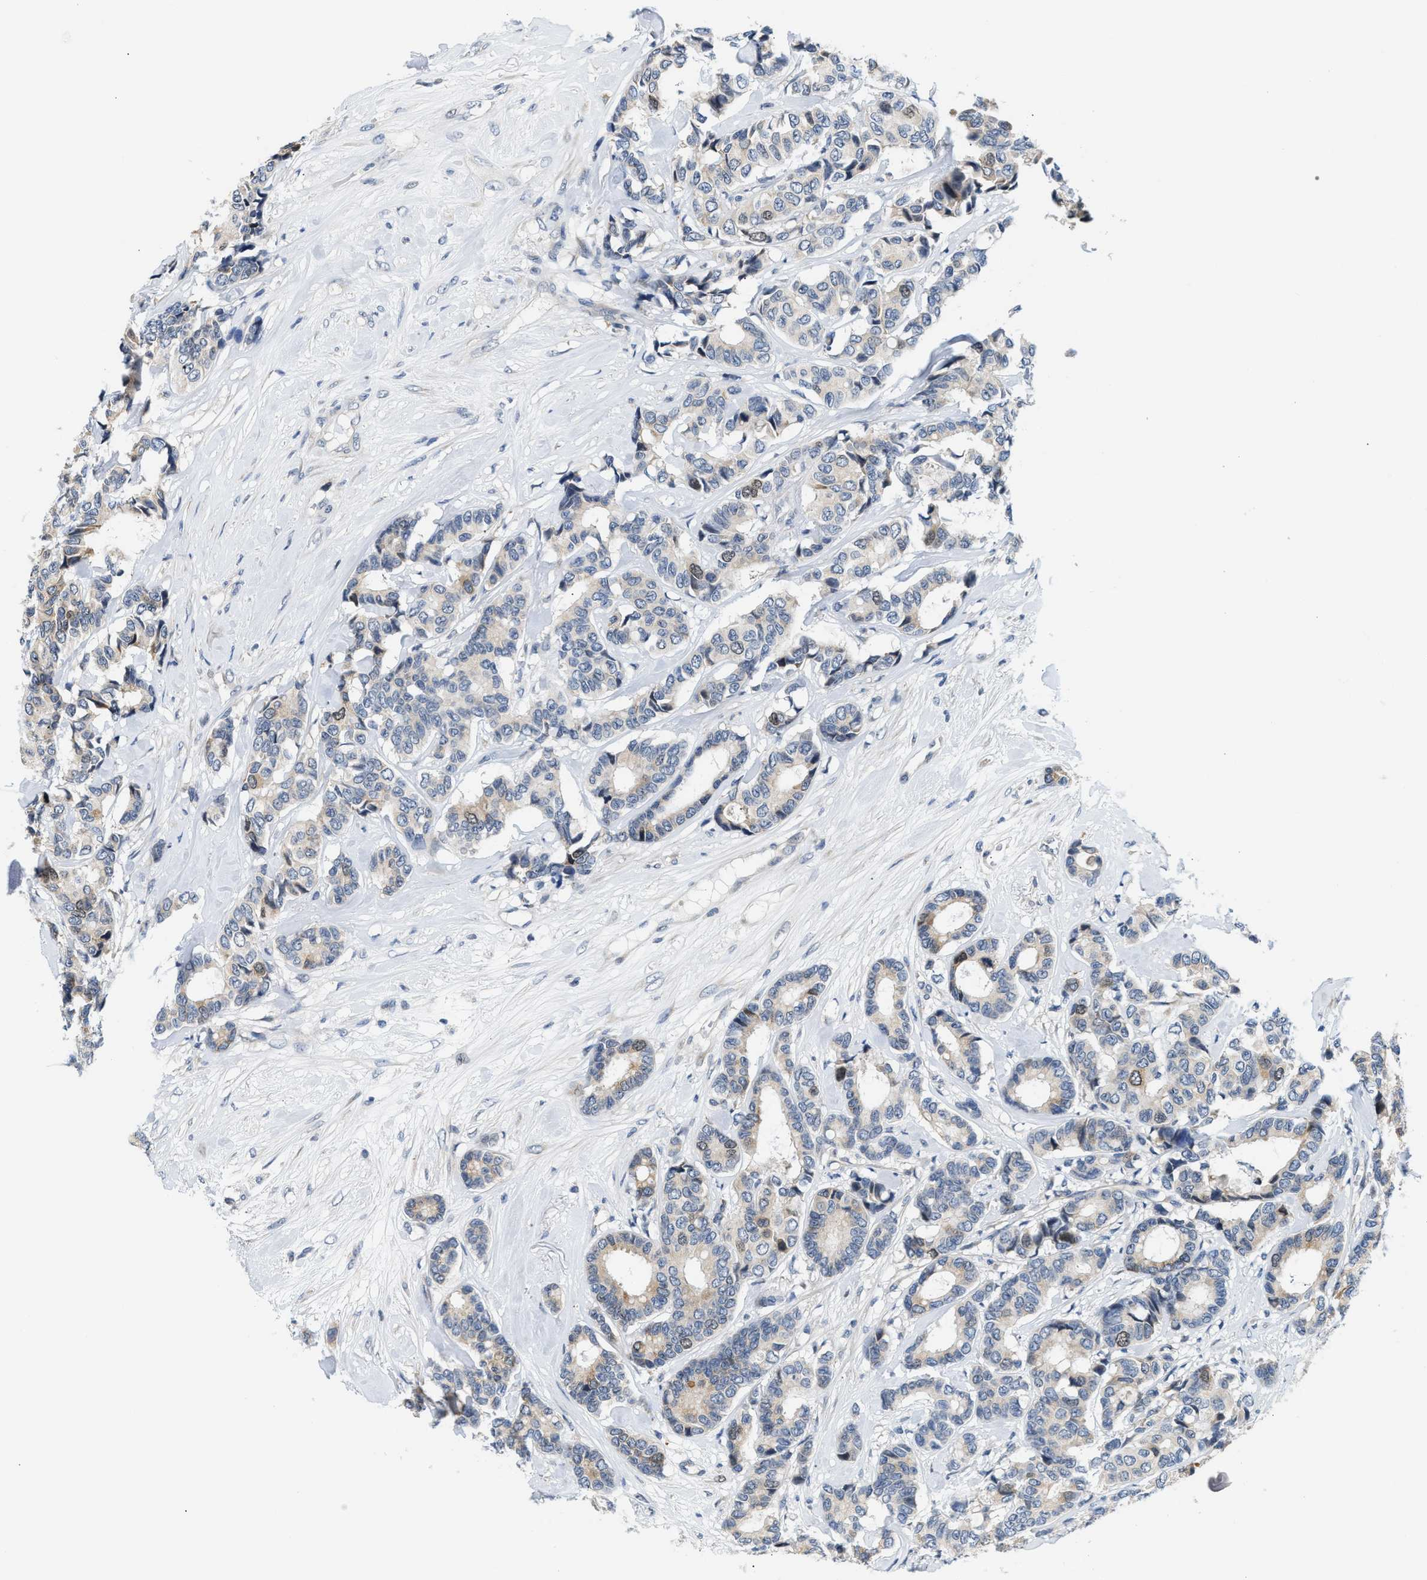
{"staining": {"intensity": "weak", "quantity": "<25%", "location": "nuclear"}, "tissue": "breast cancer", "cell_type": "Tumor cells", "image_type": "cancer", "snomed": [{"axis": "morphology", "description": "Duct carcinoma"}, {"axis": "topography", "description": "Breast"}], "caption": "This is a image of immunohistochemistry (IHC) staining of breast cancer, which shows no positivity in tumor cells. (DAB immunohistochemistry (IHC), high magnification).", "gene": "CLGN", "patient": {"sex": "female", "age": 87}}